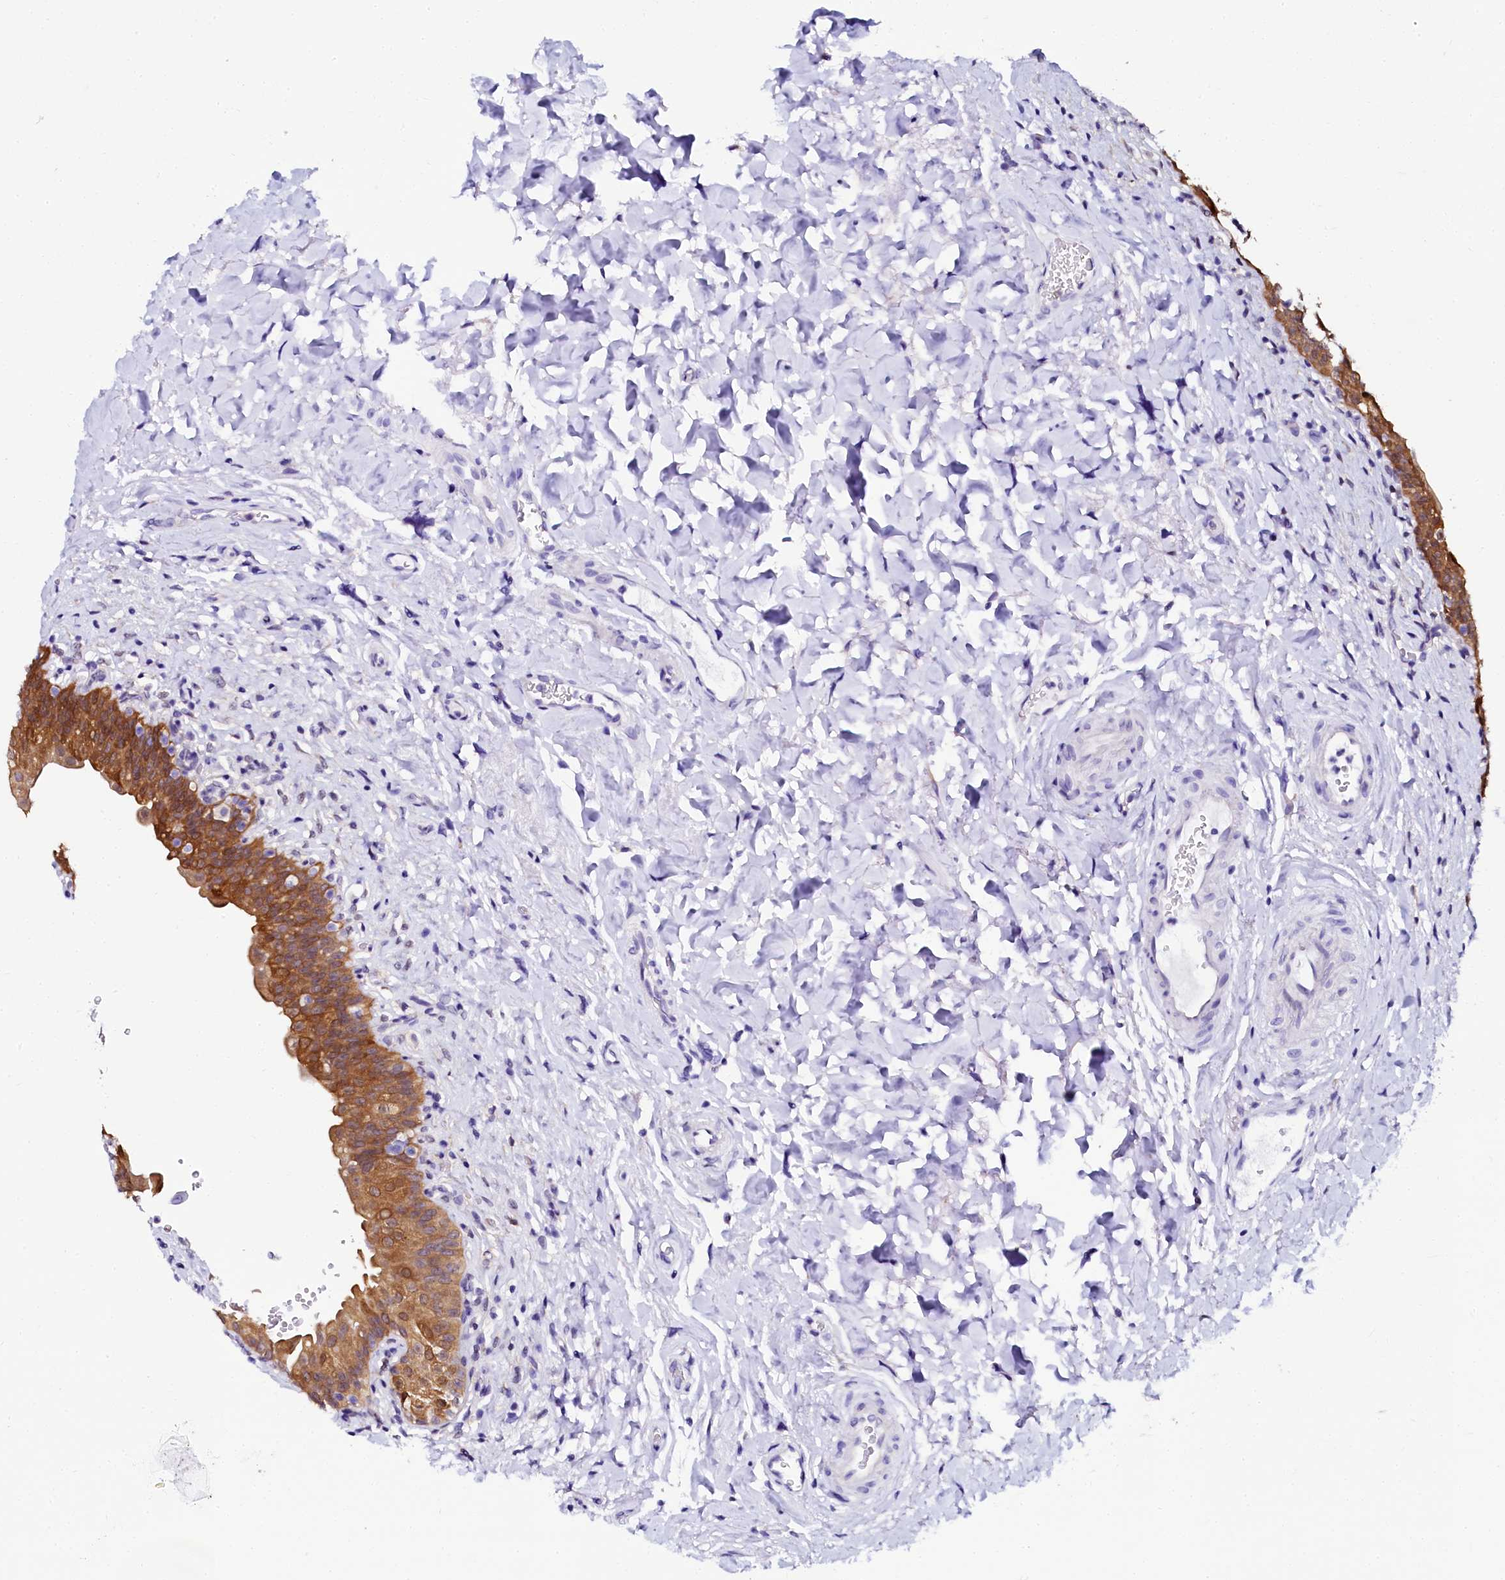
{"staining": {"intensity": "moderate", "quantity": ">75%", "location": "cytoplasmic/membranous"}, "tissue": "urinary bladder", "cell_type": "Urothelial cells", "image_type": "normal", "snomed": [{"axis": "morphology", "description": "Normal tissue, NOS"}, {"axis": "topography", "description": "Urinary bladder"}], "caption": "Immunohistochemistry photomicrograph of normal urinary bladder: human urinary bladder stained using IHC demonstrates medium levels of moderate protein expression localized specifically in the cytoplasmic/membranous of urothelial cells, appearing as a cytoplasmic/membranous brown color.", "gene": "SORD", "patient": {"sex": "male", "age": 83}}